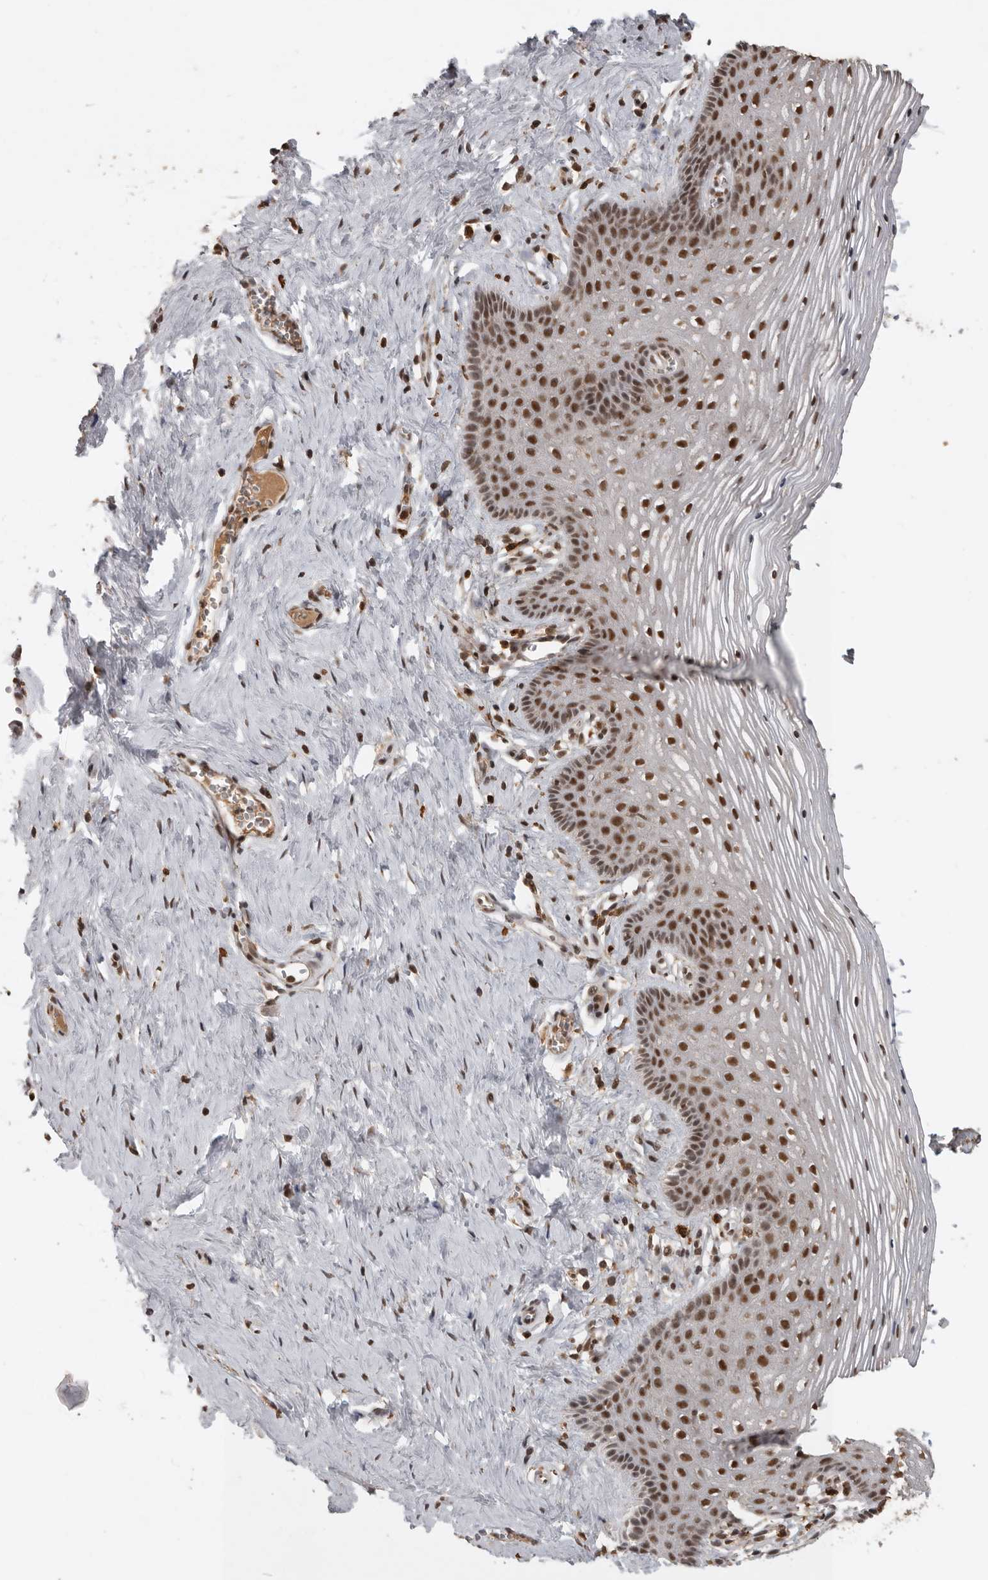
{"staining": {"intensity": "strong", "quantity": ">75%", "location": "nuclear"}, "tissue": "vagina", "cell_type": "Squamous epithelial cells", "image_type": "normal", "snomed": [{"axis": "morphology", "description": "Normal tissue, NOS"}, {"axis": "topography", "description": "Vagina"}], "caption": "The immunohistochemical stain shows strong nuclear expression in squamous epithelial cells of unremarkable vagina.", "gene": "CBLL1", "patient": {"sex": "female", "age": 32}}